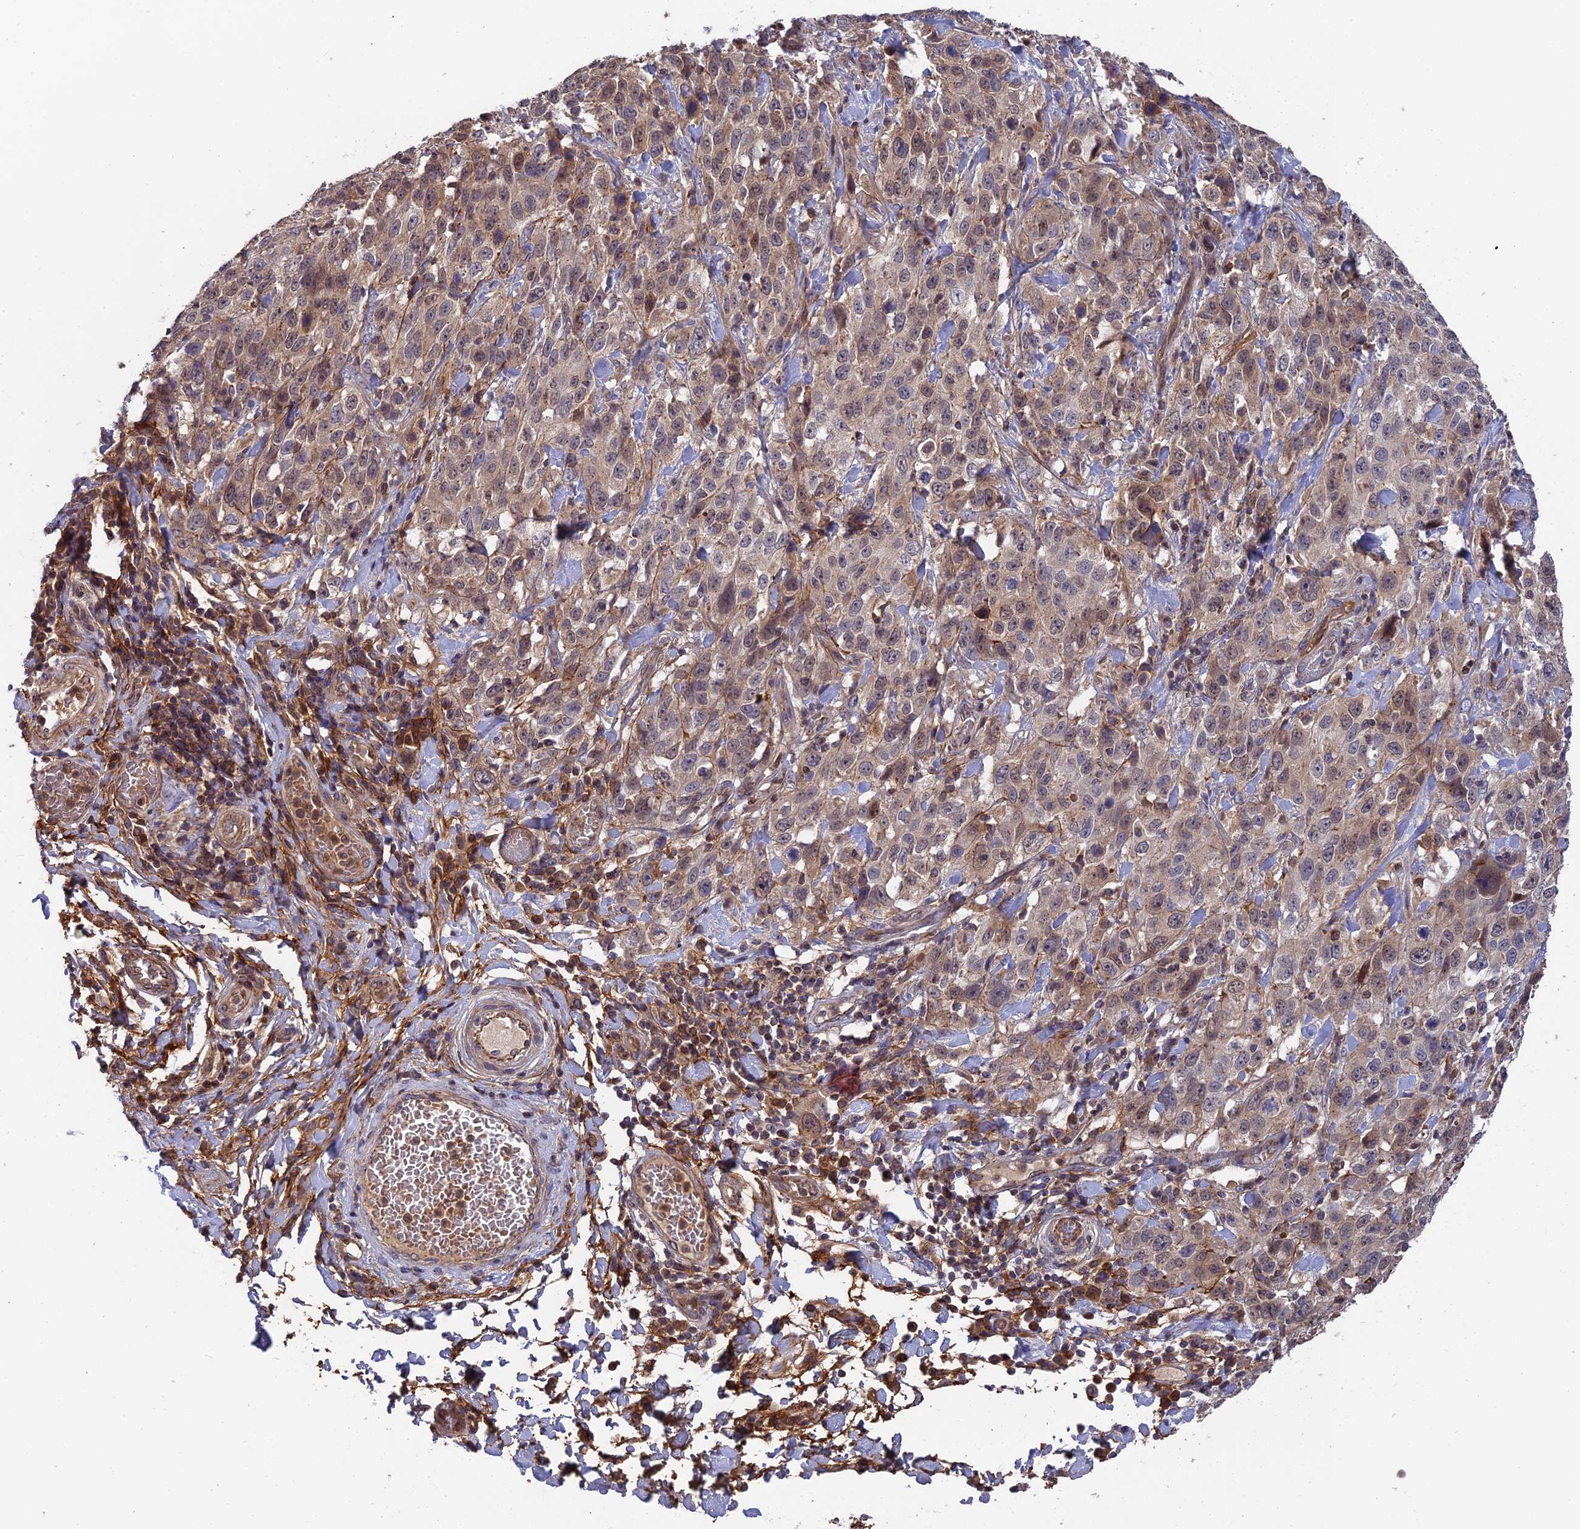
{"staining": {"intensity": "weak", "quantity": "<25%", "location": "cytoplasmic/membranous"}, "tissue": "stomach cancer", "cell_type": "Tumor cells", "image_type": "cancer", "snomed": [{"axis": "morphology", "description": "Normal tissue, NOS"}, {"axis": "morphology", "description": "Adenocarcinoma, NOS"}, {"axis": "topography", "description": "Lymph node"}, {"axis": "topography", "description": "Stomach"}], "caption": "Immunohistochemistry (IHC) photomicrograph of neoplastic tissue: stomach cancer stained with DAB exhibits no significant protein expression in tumor cells.", "gene": "RPIA", "patient": {"sex": "male", "age": 48}}